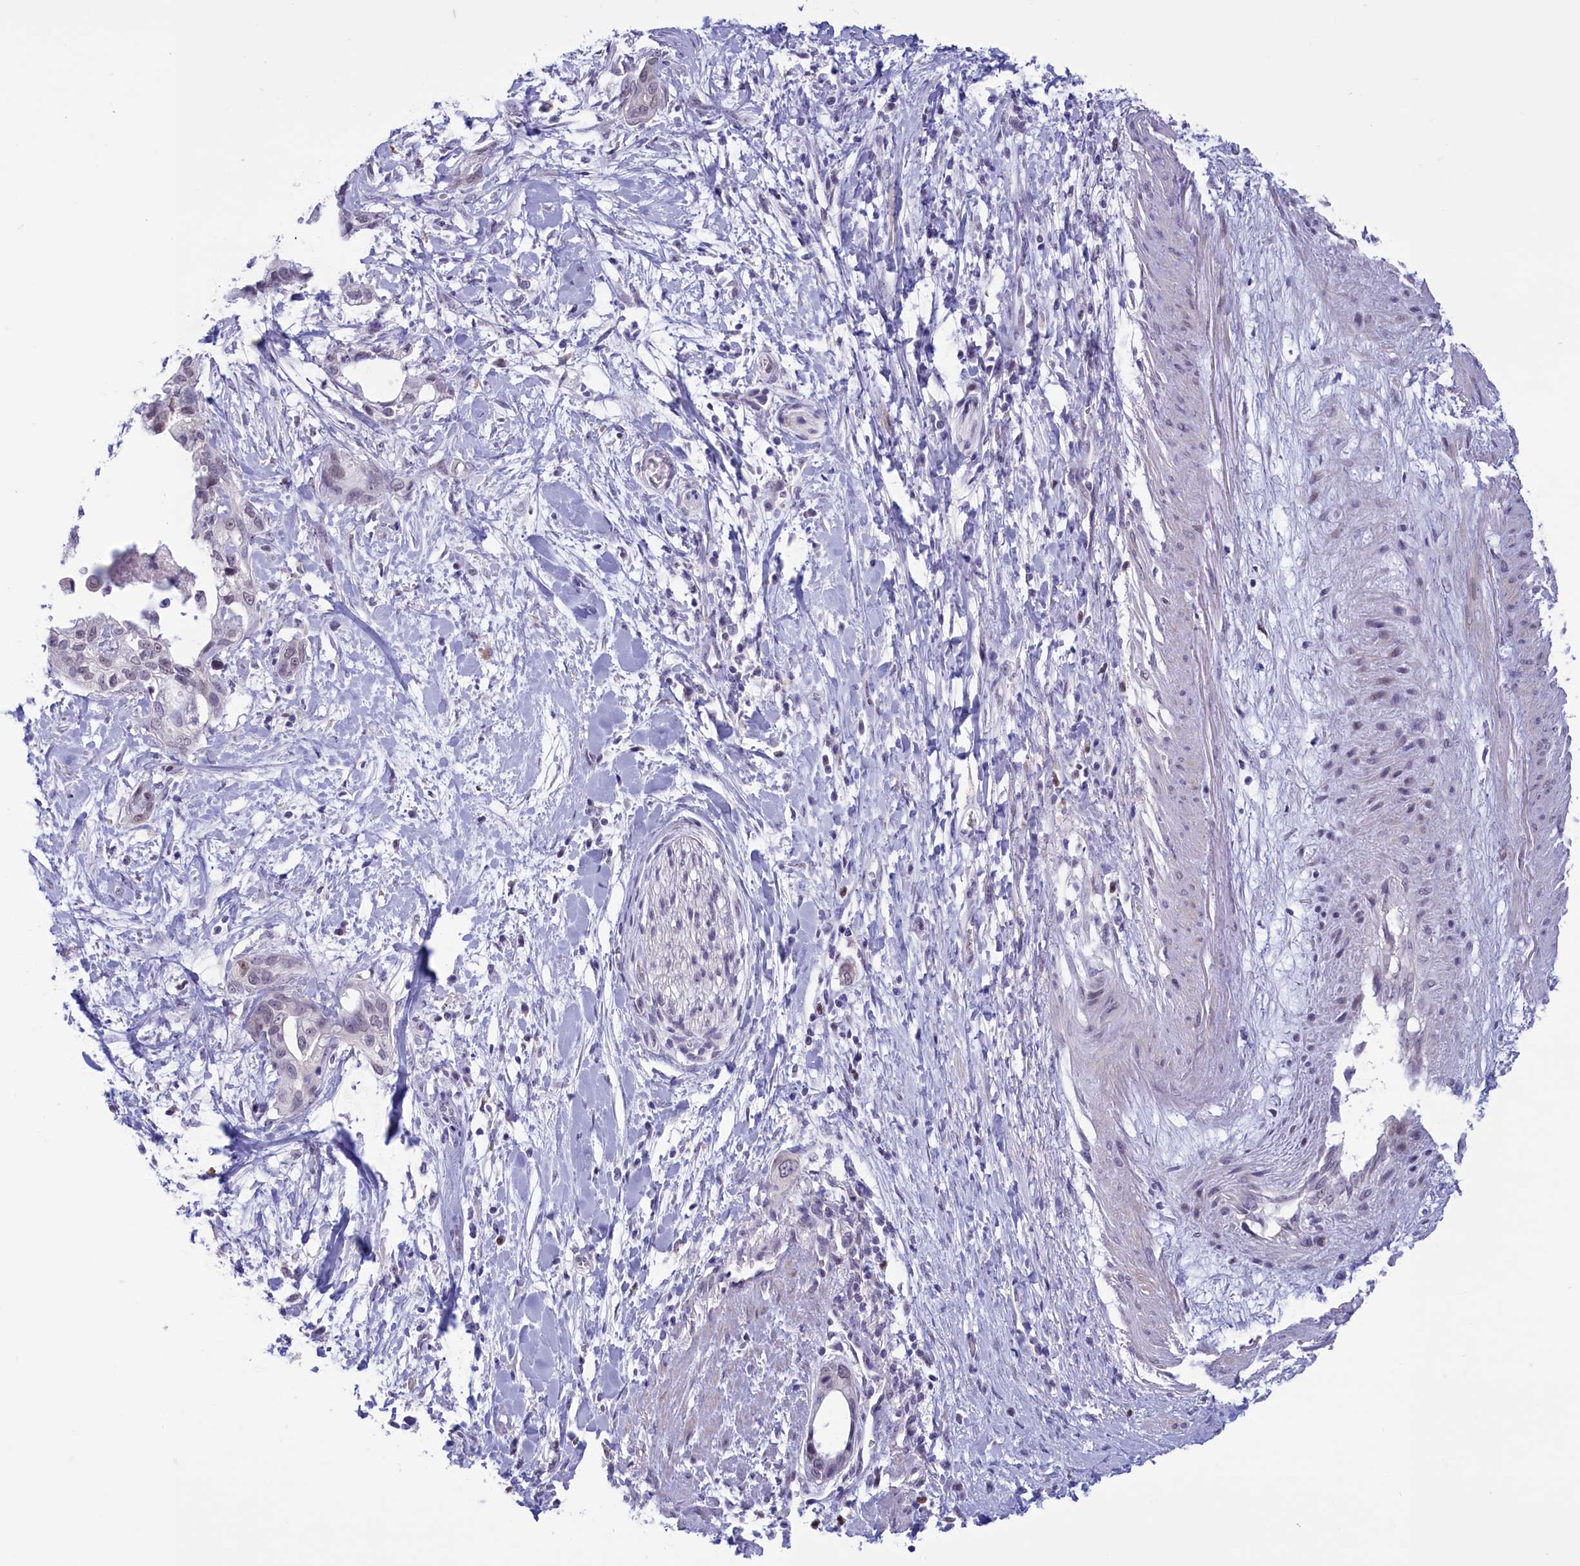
{"staining": {"intensity": "negative", "quantity": "none", "location": "none"}, "tissue": "pancreatic cancer", "cell_type": "Tumor cells", "image_type": "cancer", "snomed": [{"axis": "morphology", "description": "Normal tissue, NOS"}, {"axis": "morphology", "description": "Adenocarcinoma, NOS"}, {"axis": "topography", "description": "Pancreas"}, {"axis": "topography", "description": "Peripheral nerve tissue"}], "caption": "Immunohistochemistry (IHC) of human pancreatic cancer (adenocarcinoma) demonstrates no expression in tumor cells.", "gene": "ELOA2", "patient": {"sex": "male", "age": 59}}